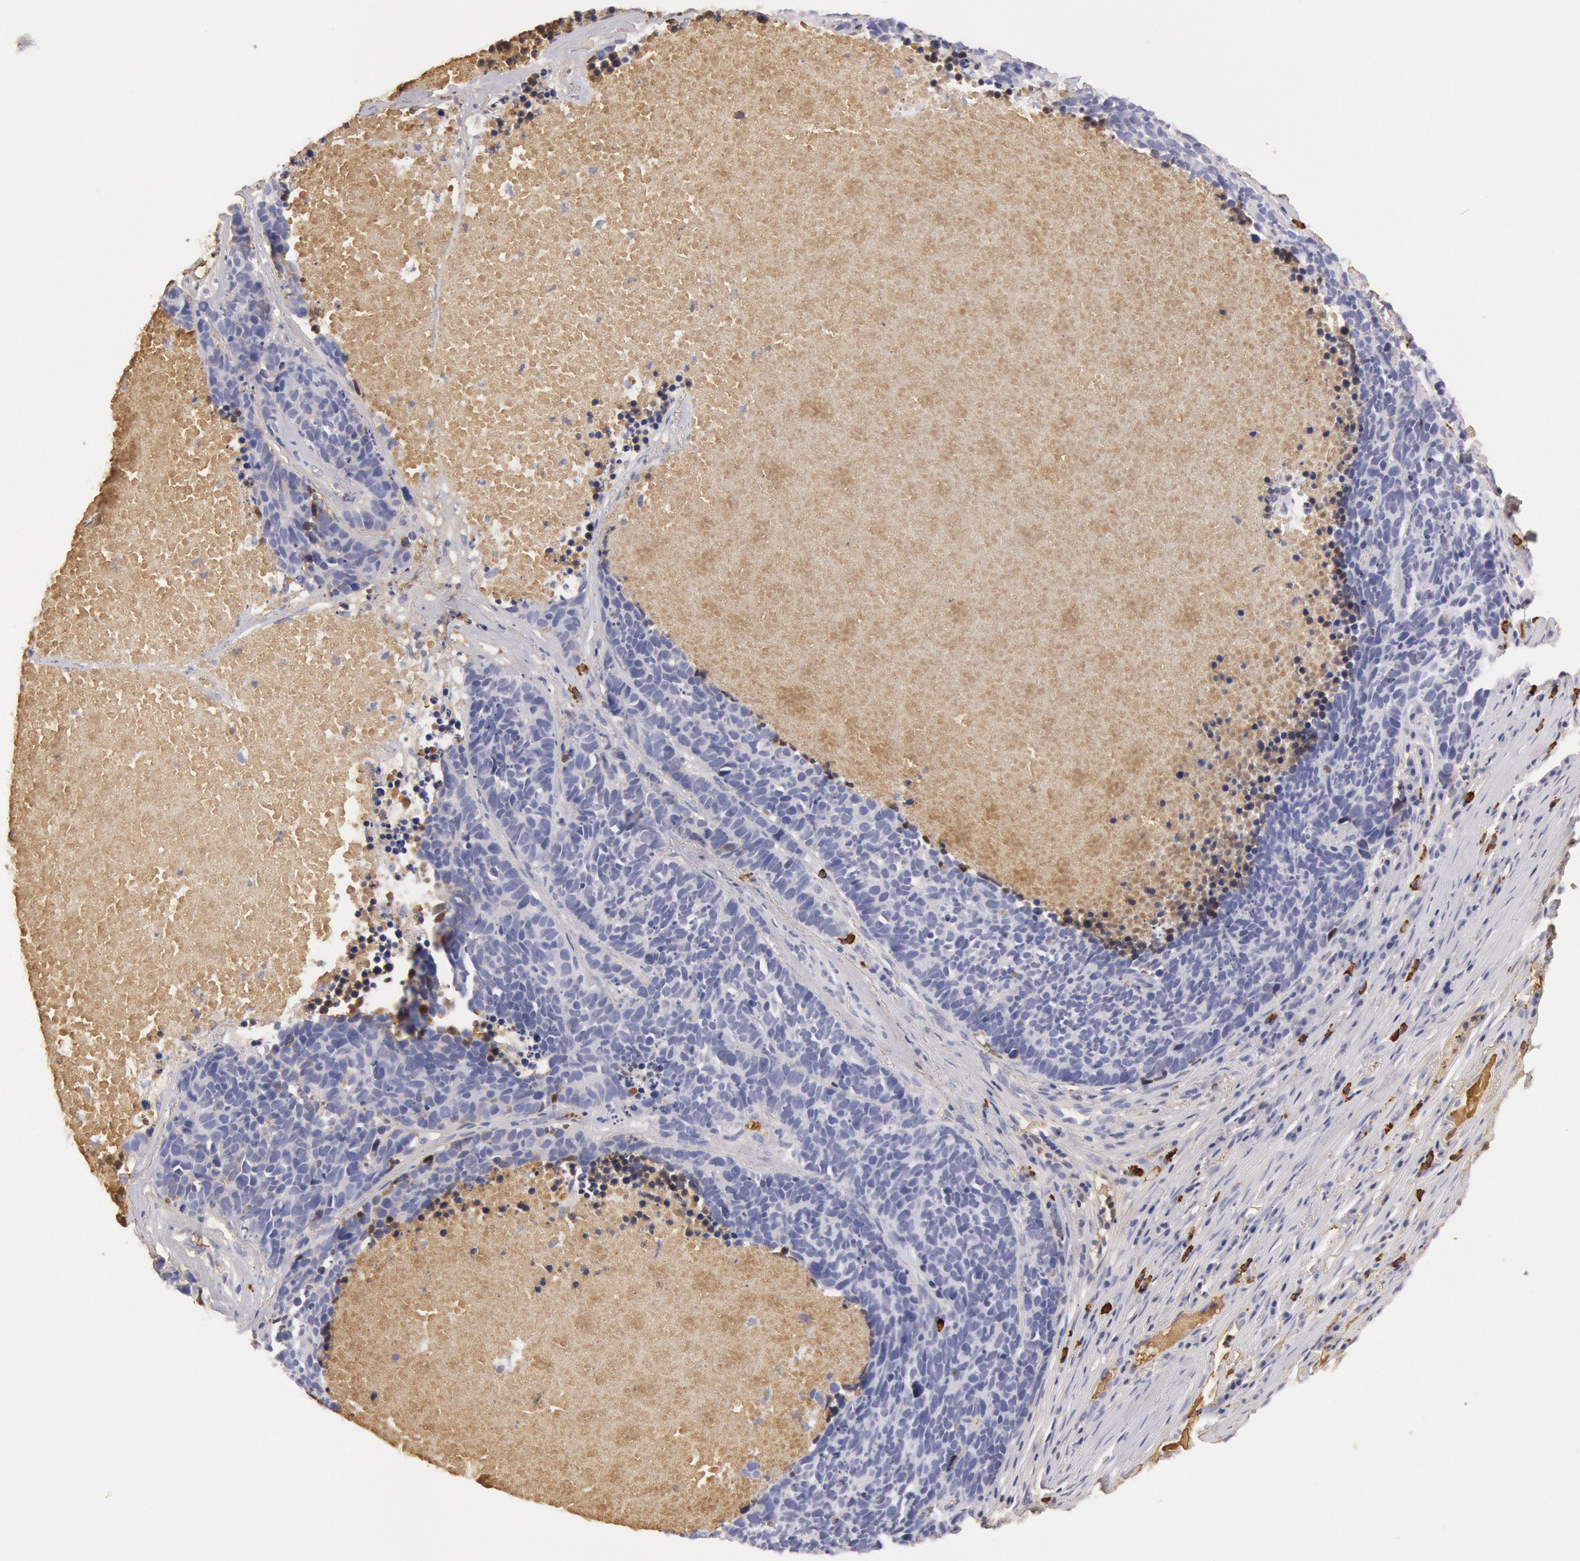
{"staining": {"intensity": "negative", "quantity": "none", "location": "none"}, "tissue": "lung cancer", "cell_type": "Tumor cells", "image_type": "cancer", "snomed": [{"axis": "morphology", "description": "Neoplasm, malignant, NOS"}, {"axis": "topography", "description": "Lung"}], "caption": "The histopathology image displays no staining of tumor cells in lung neoplasm (malignant). (Brightfield microscopy of DAB (3,3'-diaminobenzidine) immunohistochemistry at high magnification).", "gene": "IGHA1", "patient": {"sex": "female", "age": 75}}